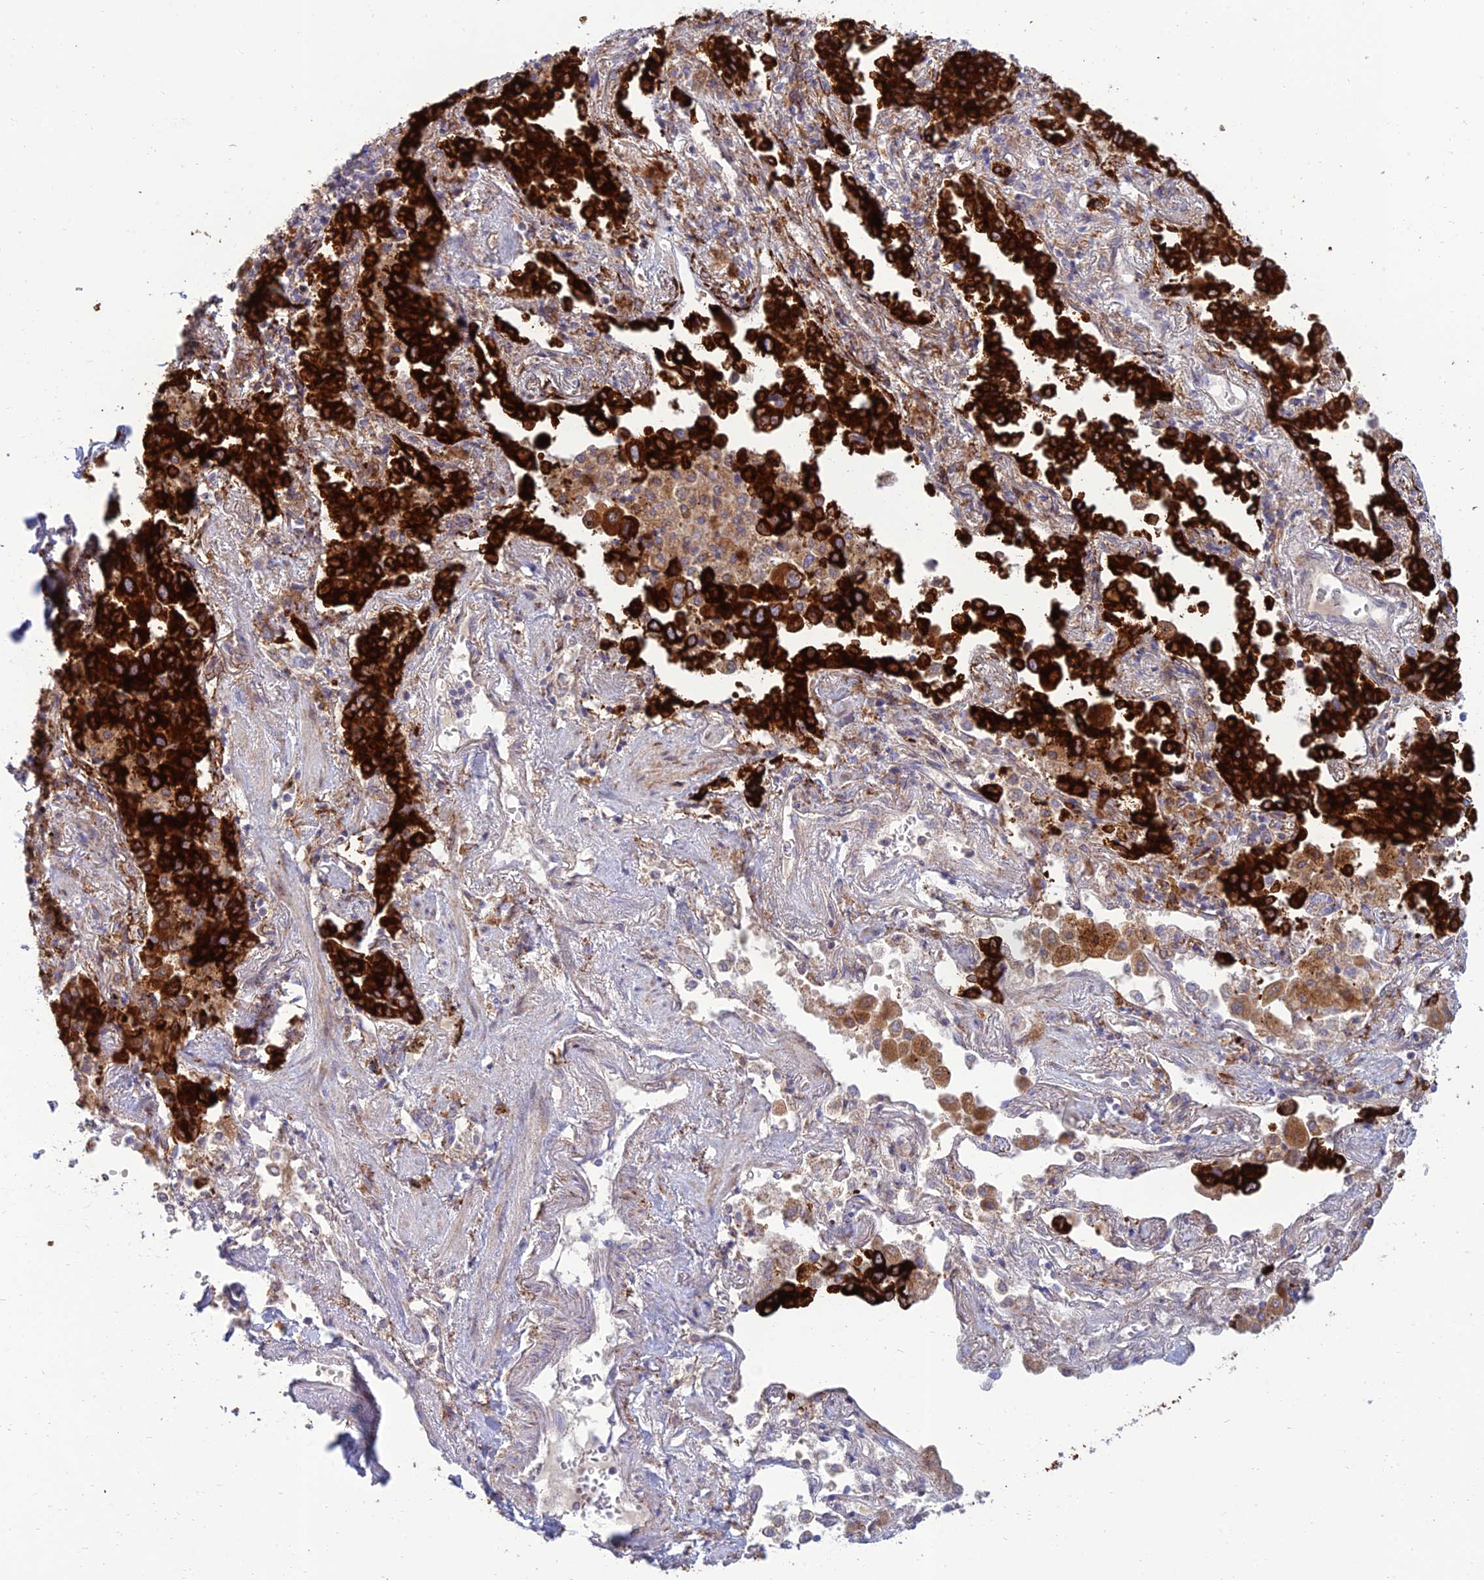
{"staining": {"intensity": "strong", "quantity": ">75%", "location": "cytoplasmic/membranous"}, "tissue": "lung cancer", "cell_type": "Tumor cells", "image_type": "cancer", "snomed": [{"axis": "morphology", "description": "Adenocarcinoma, NOS"}, {"axis": "topography", "description": "Lung"}], "caption": "Immunohistochemistry (IHC) staining of lung cancer, which reveals high levels of strong cytoplasmic/membranous positivity in approximately >75% of tumor cells indicating strong cytoplasmic/membranous protein expression. The staining was performed using DAB (brown) for protein detection and nuclei were counterstained in hematoxylin (blue).", "gene": "RCN3", "patient": {"sex": "male", "age": 67}}